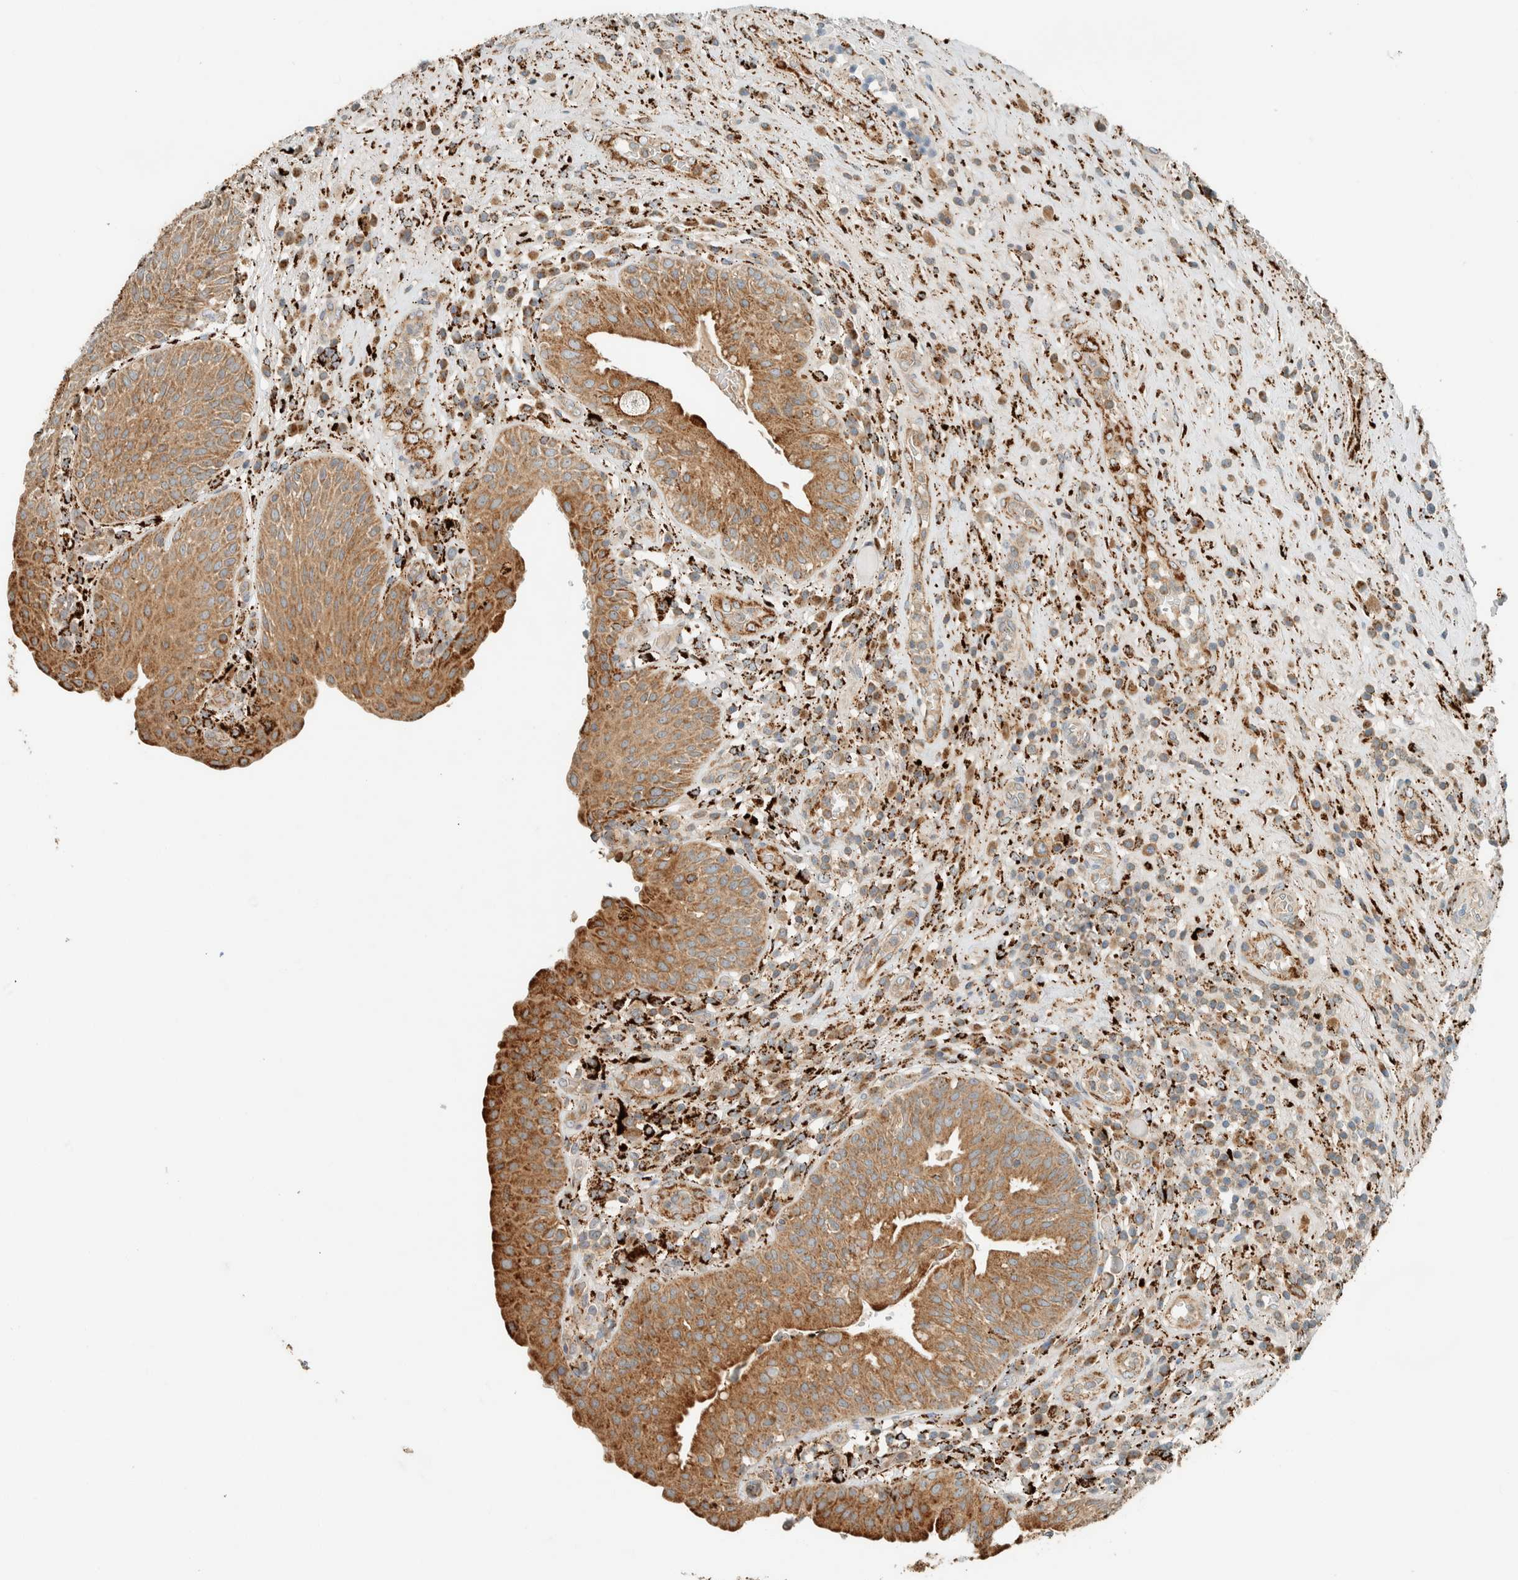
{"staining": {"intensity": "moderate", "quantity": ">75%", "location": "cytoplasmic/membranous"}, "tissue": "urinary bladder", "cell_type": "Urothelial cells", "image_type": "normal", "snomed": [{"axis": "morphology", "description": "Normal tissue, NOS"}, {"axis": "topography", "description": "Urinary bladder"}], "caption": "This is a micrograph of immunohistochemistry (IHC) staining of benign urinary bladder, which shows moderate staining in the cytoplasmic/membranous of urothelial cells.", "gene": "SPAG5", "patient": {"sex": "female", "age": 62}}